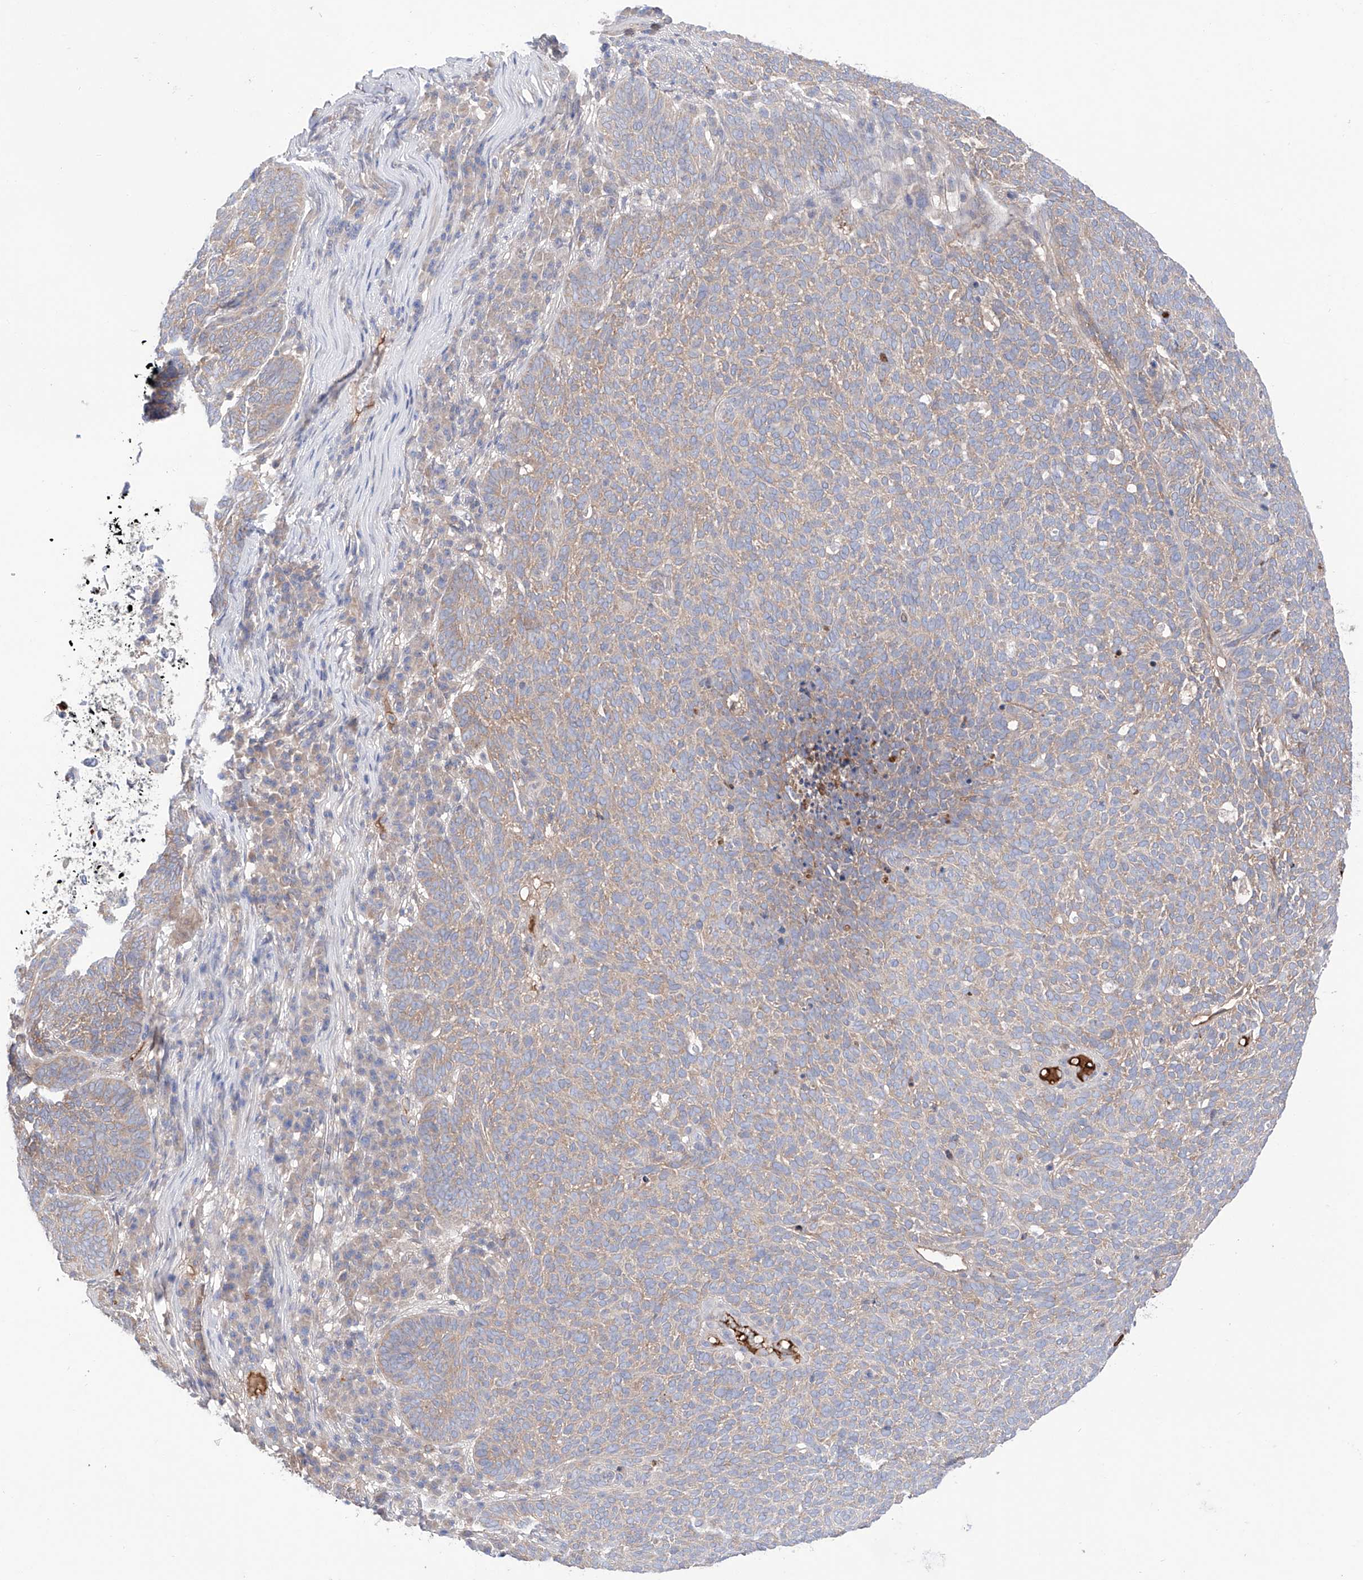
{"staining": {"intensity": "weak", "quantity": "25%-75%", "location": "cytoplasmic/membranous"}, "tissue": "skin cancer", "cell_type": "Tumor cells", "image_type": "cancer", "snomed": [{"axis": "morphology", "description": "Squamous cell carcinoma, NOS"}, {"axis": "topography", "description": "Skin"}], "caption": "A low amount of weak cytoplasmic/membranous staining is seen in approximately 25%-75% of tumor cells in squamous cell carcinoma (skin) tissue.", "gene": "PGGT1B", "patient": {"sex": "female", "age": 90}}